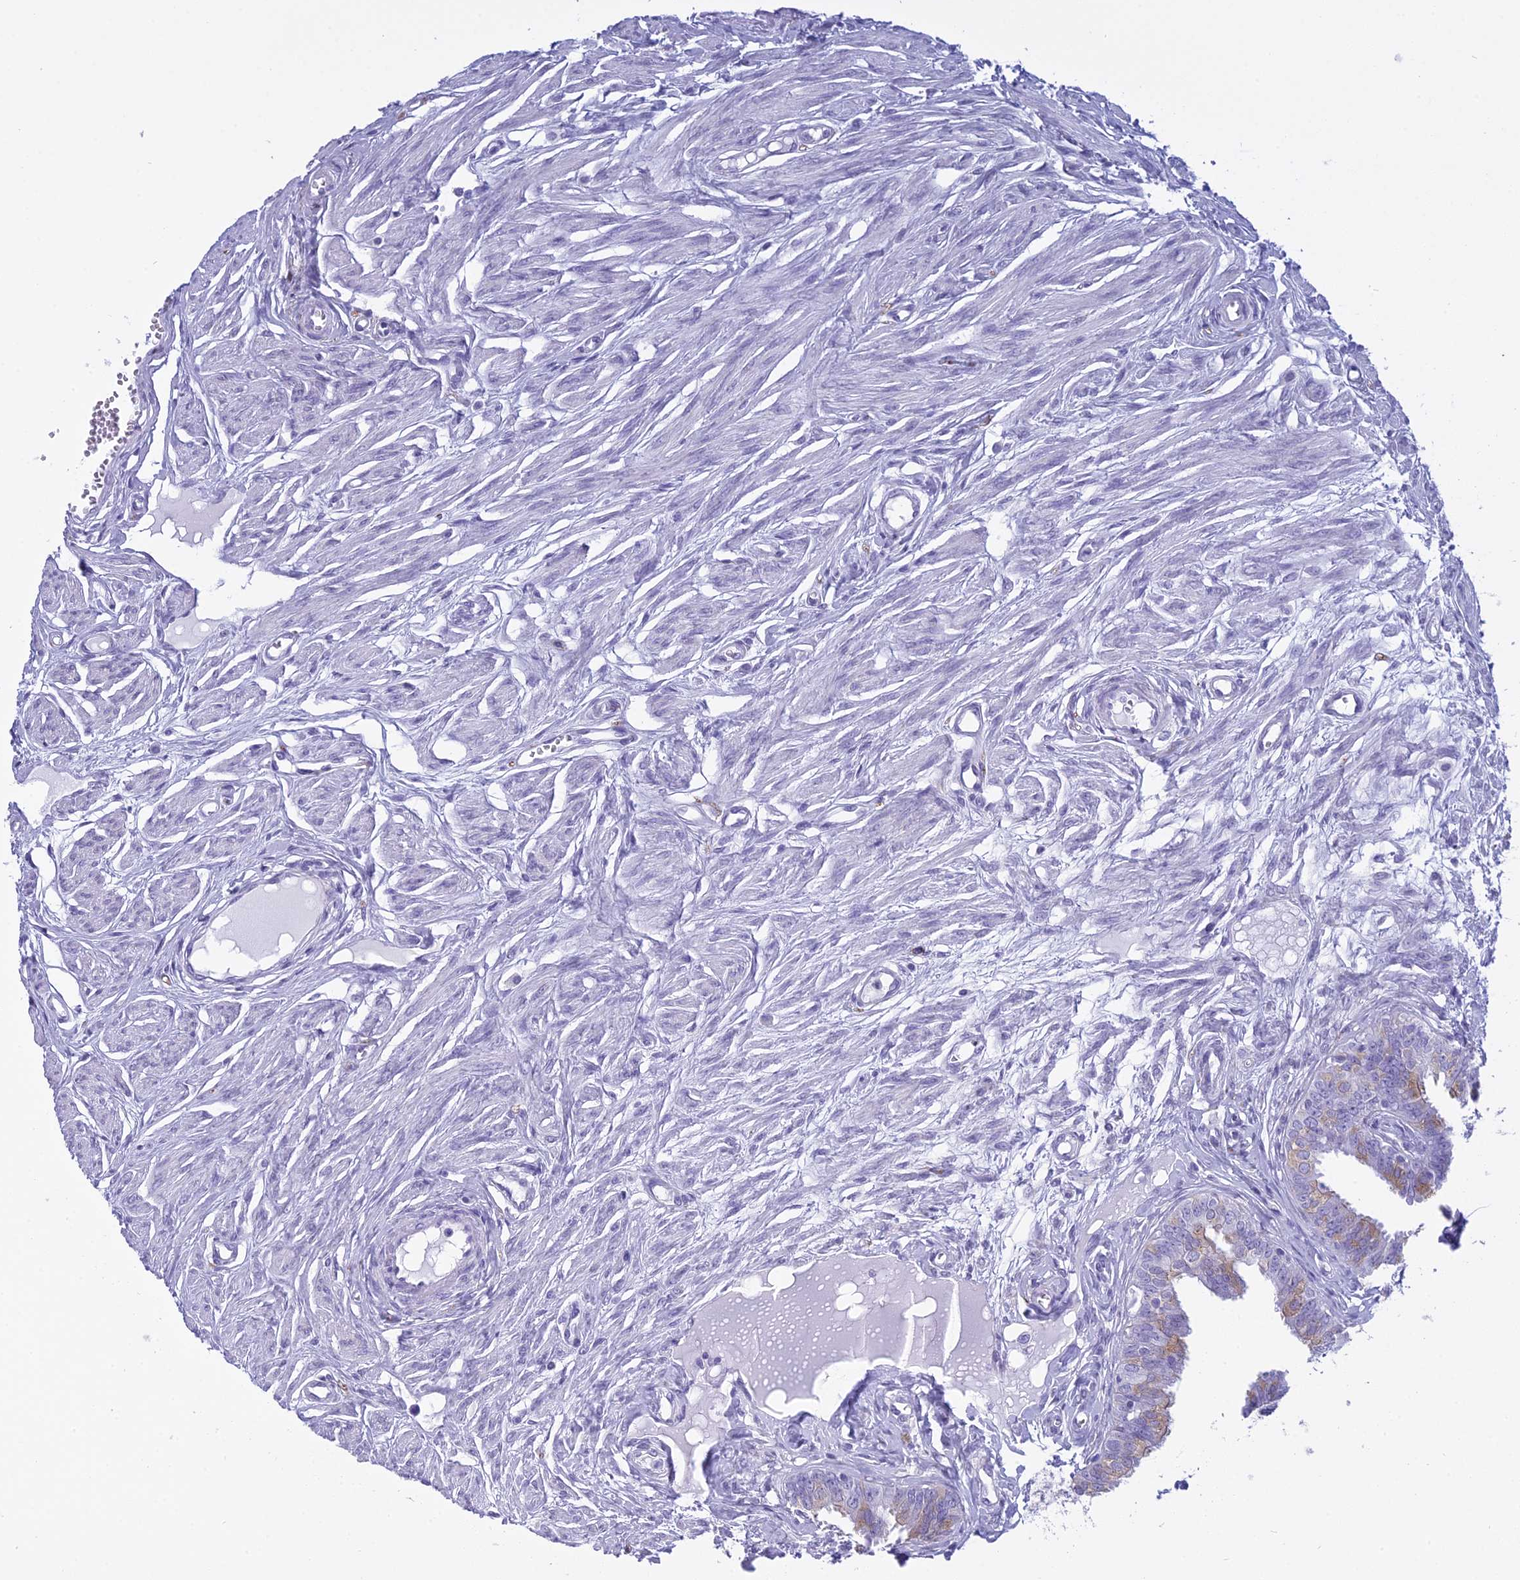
{"staining": {"intensity": "weak", "quantity": "25%-75%", "location": "cytoplasmic/membranous"}, "tissue": "fallopian tube", "cell_type": "Glandular cells", "image_type": "normal", "snomed": [{"axis": "morphology", "description": "Normal tissue, NOS"}, {"axis": "morphology", "description": "Carcinoma, NOS"}, {"axis": "topography", "description": "Fallopian tube"}, {"axis": "topography", "description": "Ovary"}], "caption": "Protein expression analysis of unremarkable human fallopian tube reveals weak cytoplasmic/membranous expression in approximately 25%-75% of glandular cells.", "gene": "MAP6", "patient": {"sex": "female", "age": 59}}